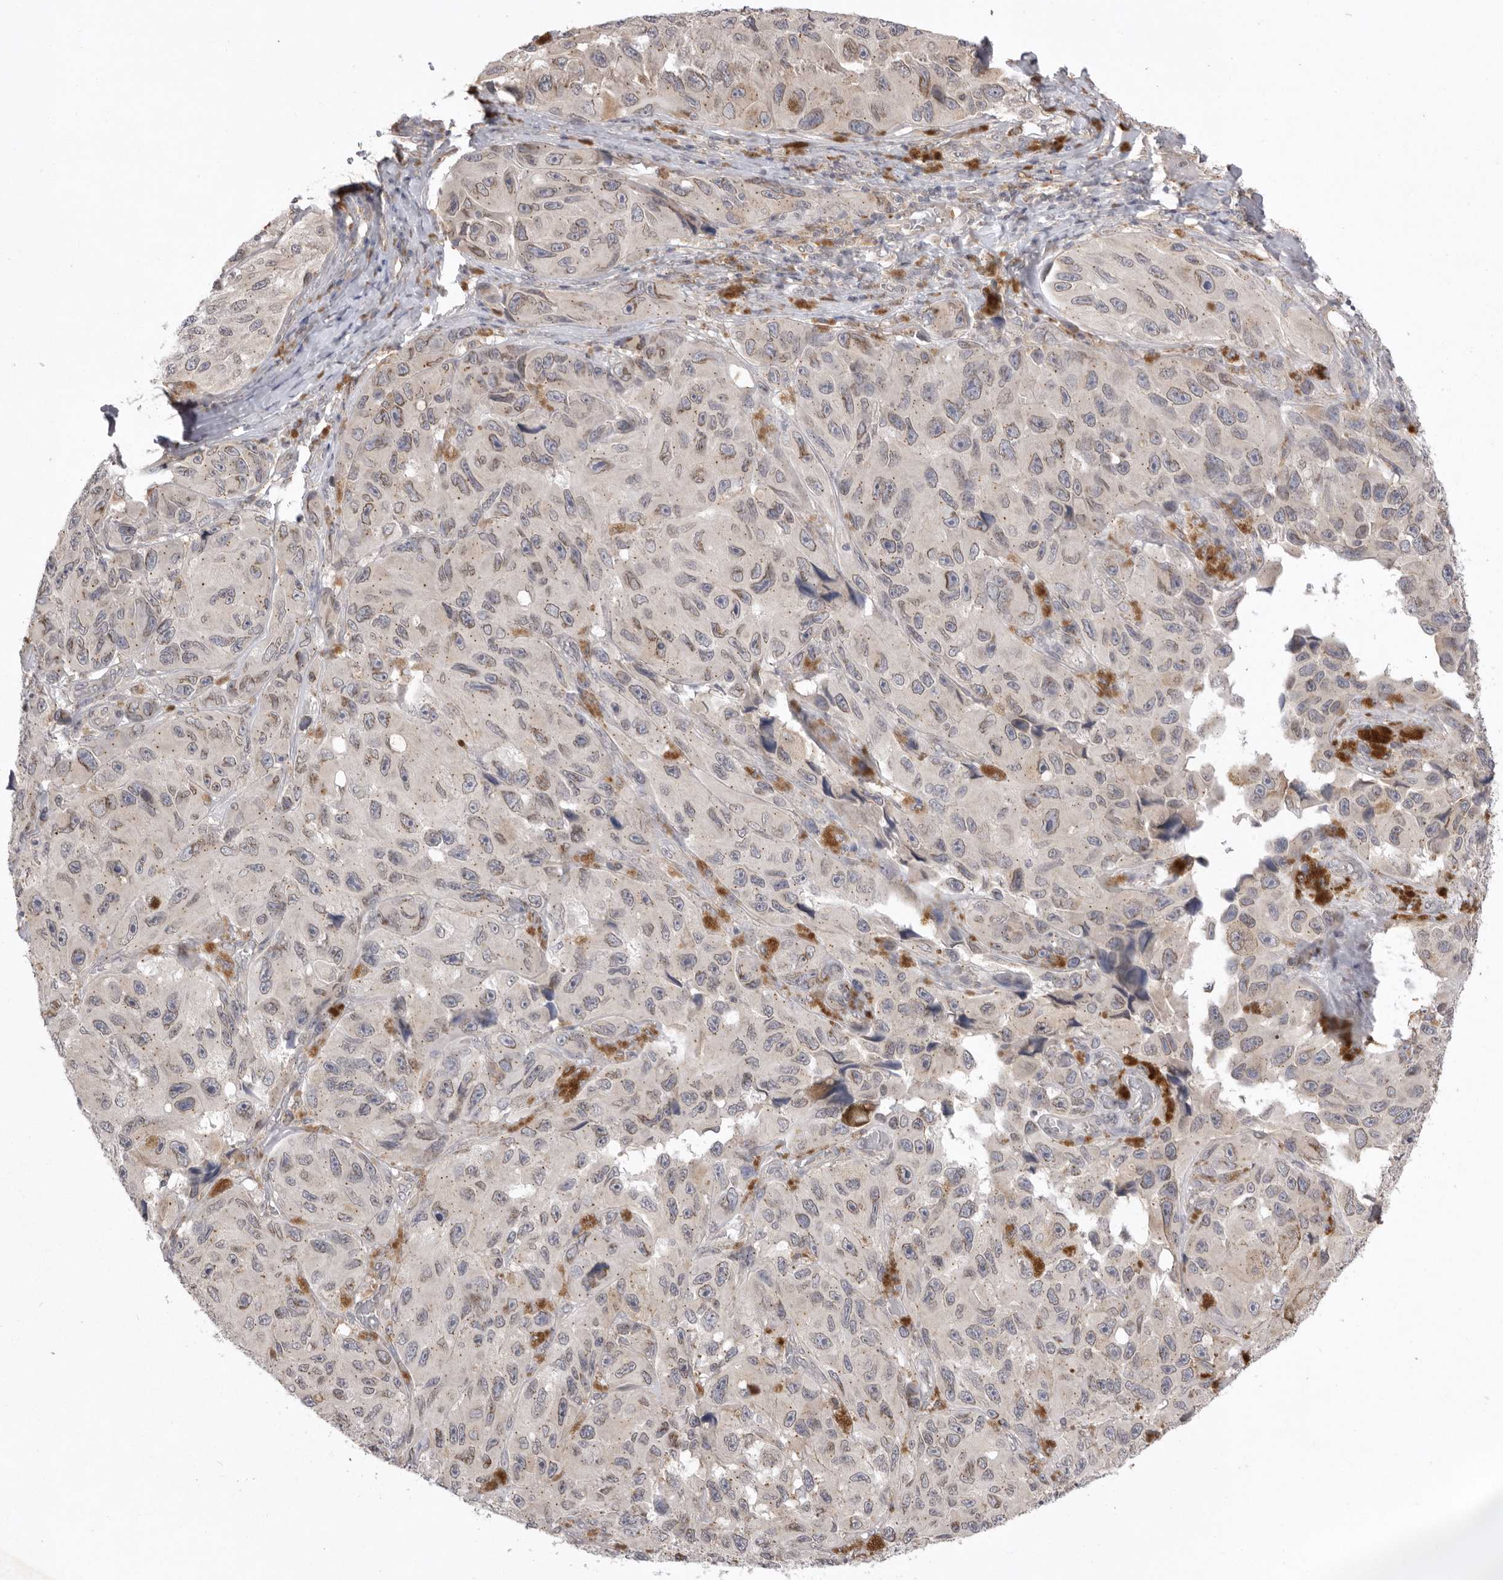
{"staining": {"intensity": "negative", "quantity": "none", "location": "none"}, "tissue": "melanoma", "cell_type": "Tumor cells", "image_type": "cancer", "snomed": [{"axis": "morphology", "description": "Malignant melanoma, NOS"}, {"axis": "topography", "description": "Skin"}], "caption": "A high-resolution micrograph shows immunohistochemistry staining of melanoma, which demonstrates no significant positivity in tumor cells.", "gene": "TLR3", "patient": {"sex": "female", "age": 73}}